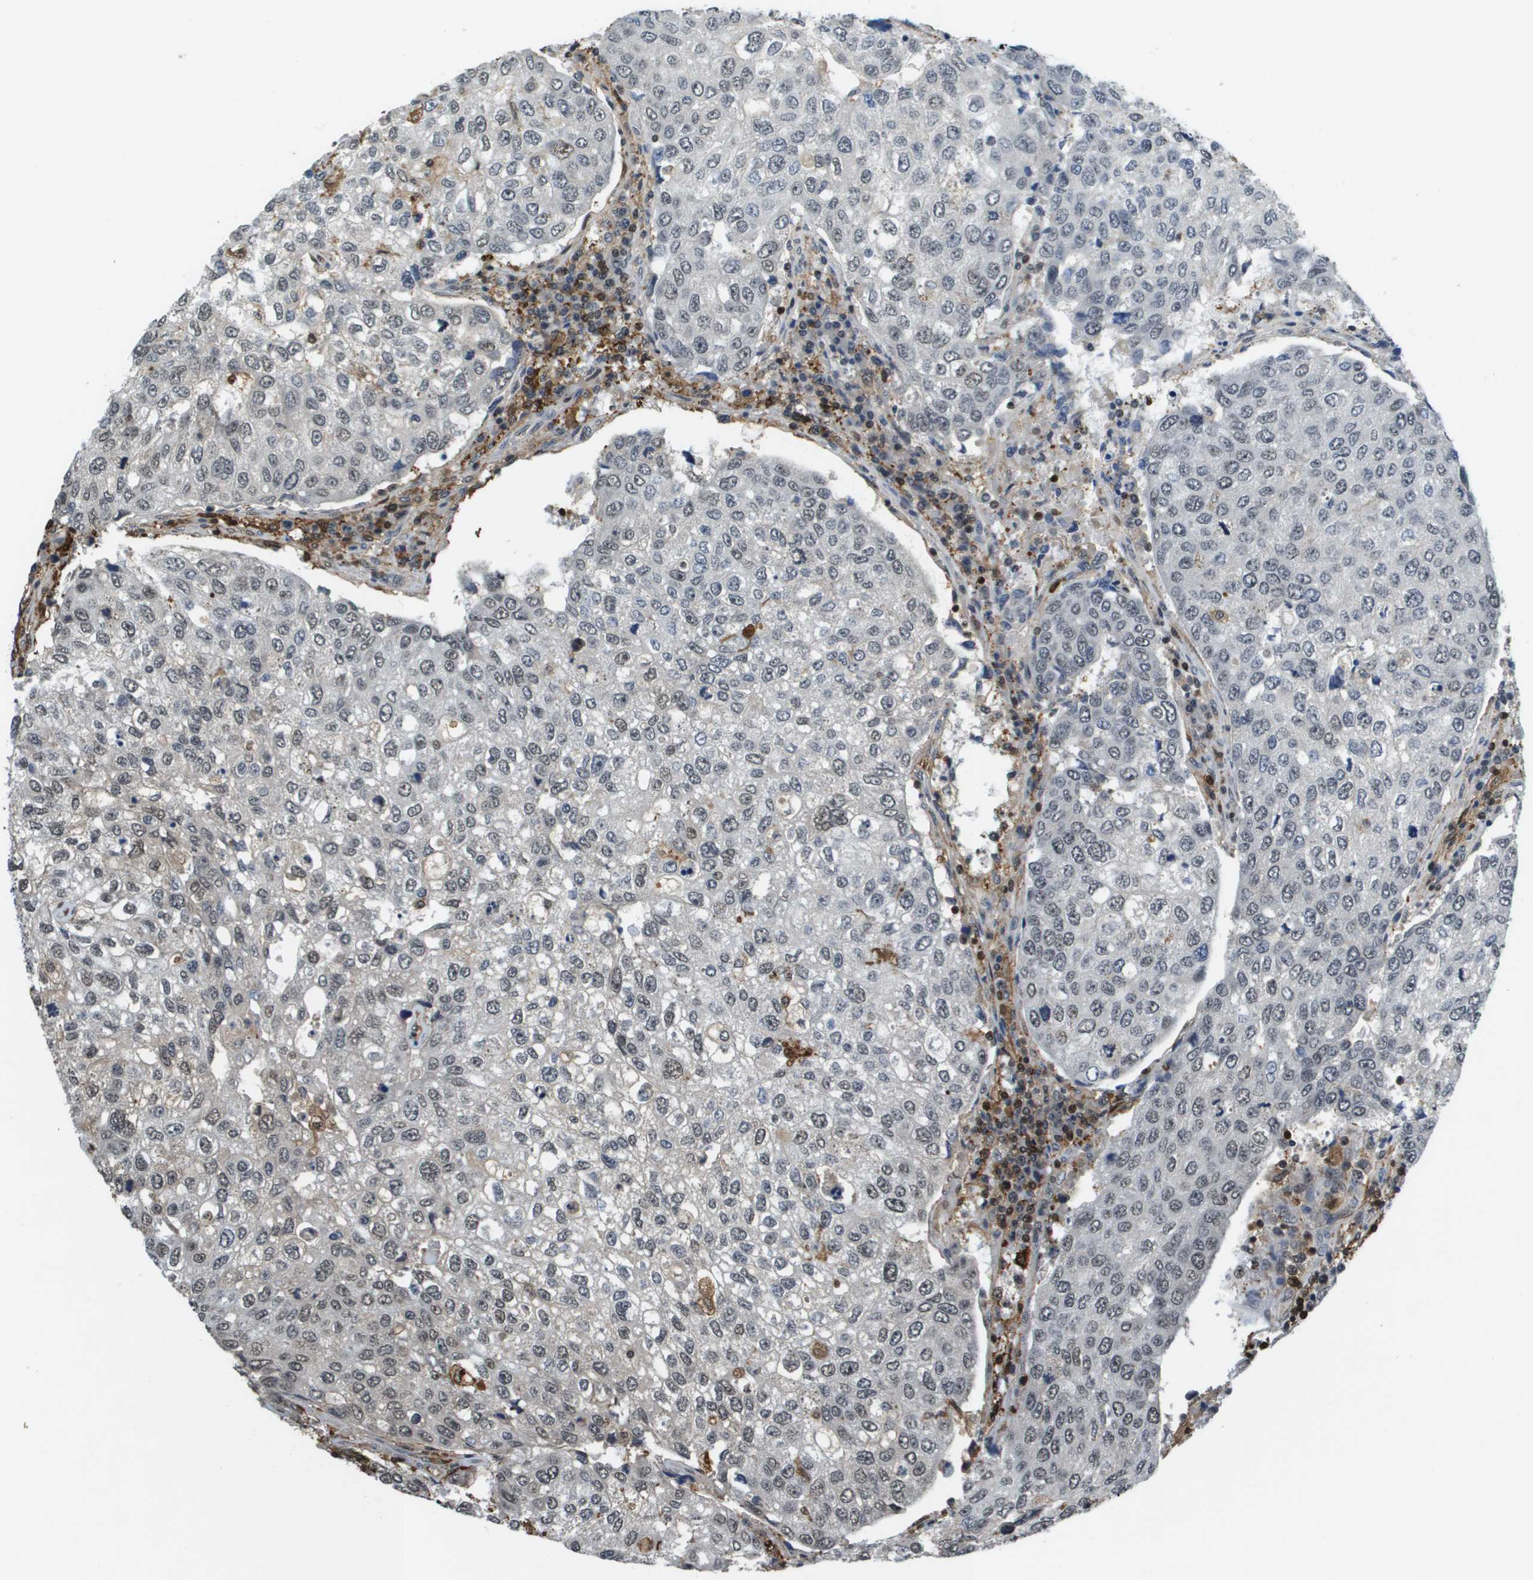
{"staining": {"intensity": "weak", "quantity": "25%-75%", "location": "nuclear"}, "tissue": "urothelial cancer", "cell_type": "Tumor cells", "image_type": "cancer", "snomed": [{"axis": "morphology", "description": "Urothelial carcinoma, High grade"}, {"axis": "topography", "description": "Lymph node"}, {"axis": "topography", "description": "Urinary bladder"}], "caption": "There is low levels of weak nuclear expression in tumor cells of high-grade urothelial carcinoma, as demonstrated by immunohistochemical staining (brown color).", "gene": "EP400", "patient": {"sex": "male", "age": 51}}